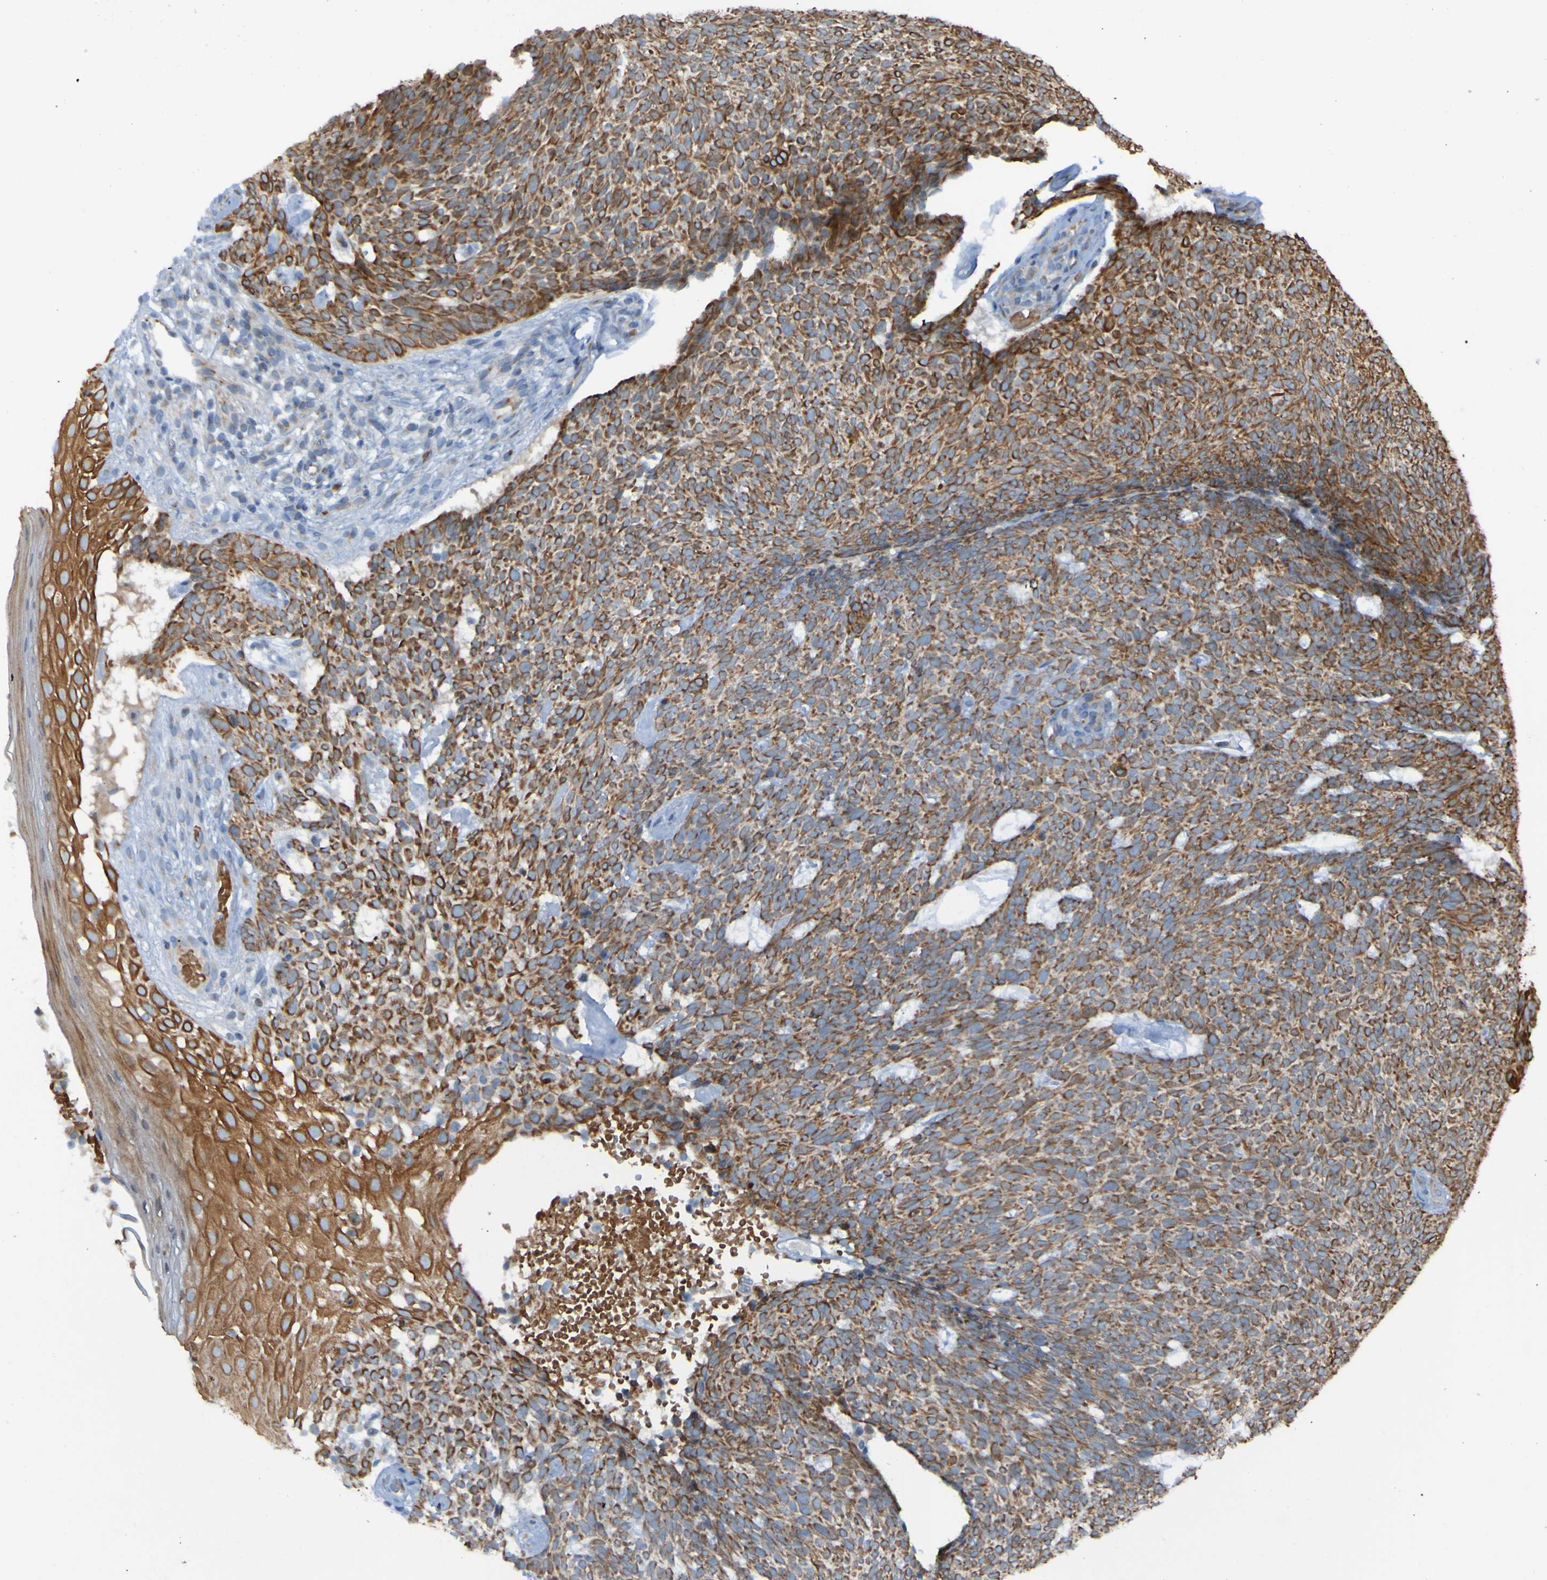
{"staining": {"intensity": "strong", "quantity": ">75%", "location": "cytoplasmic/membranous"}, "tissue": "skin cancer", "cell_type": "Tumor cells", "image_type": "cancer", "snomed": [{"axis": "morphology", "description": "Basal cell carcinoma"}, {"axis": "topography", "description": "Skin"}], "caption": "Protein analysis of skin cancer tissue demonstrates strong cytoplasmic/membranous expression in approximately >75% of tumor cells. (brown staining indicates protein expression, while blue staining denotes nuclei).", "gene": "UNG", "patient": {"sex": "female", "age": 84}}